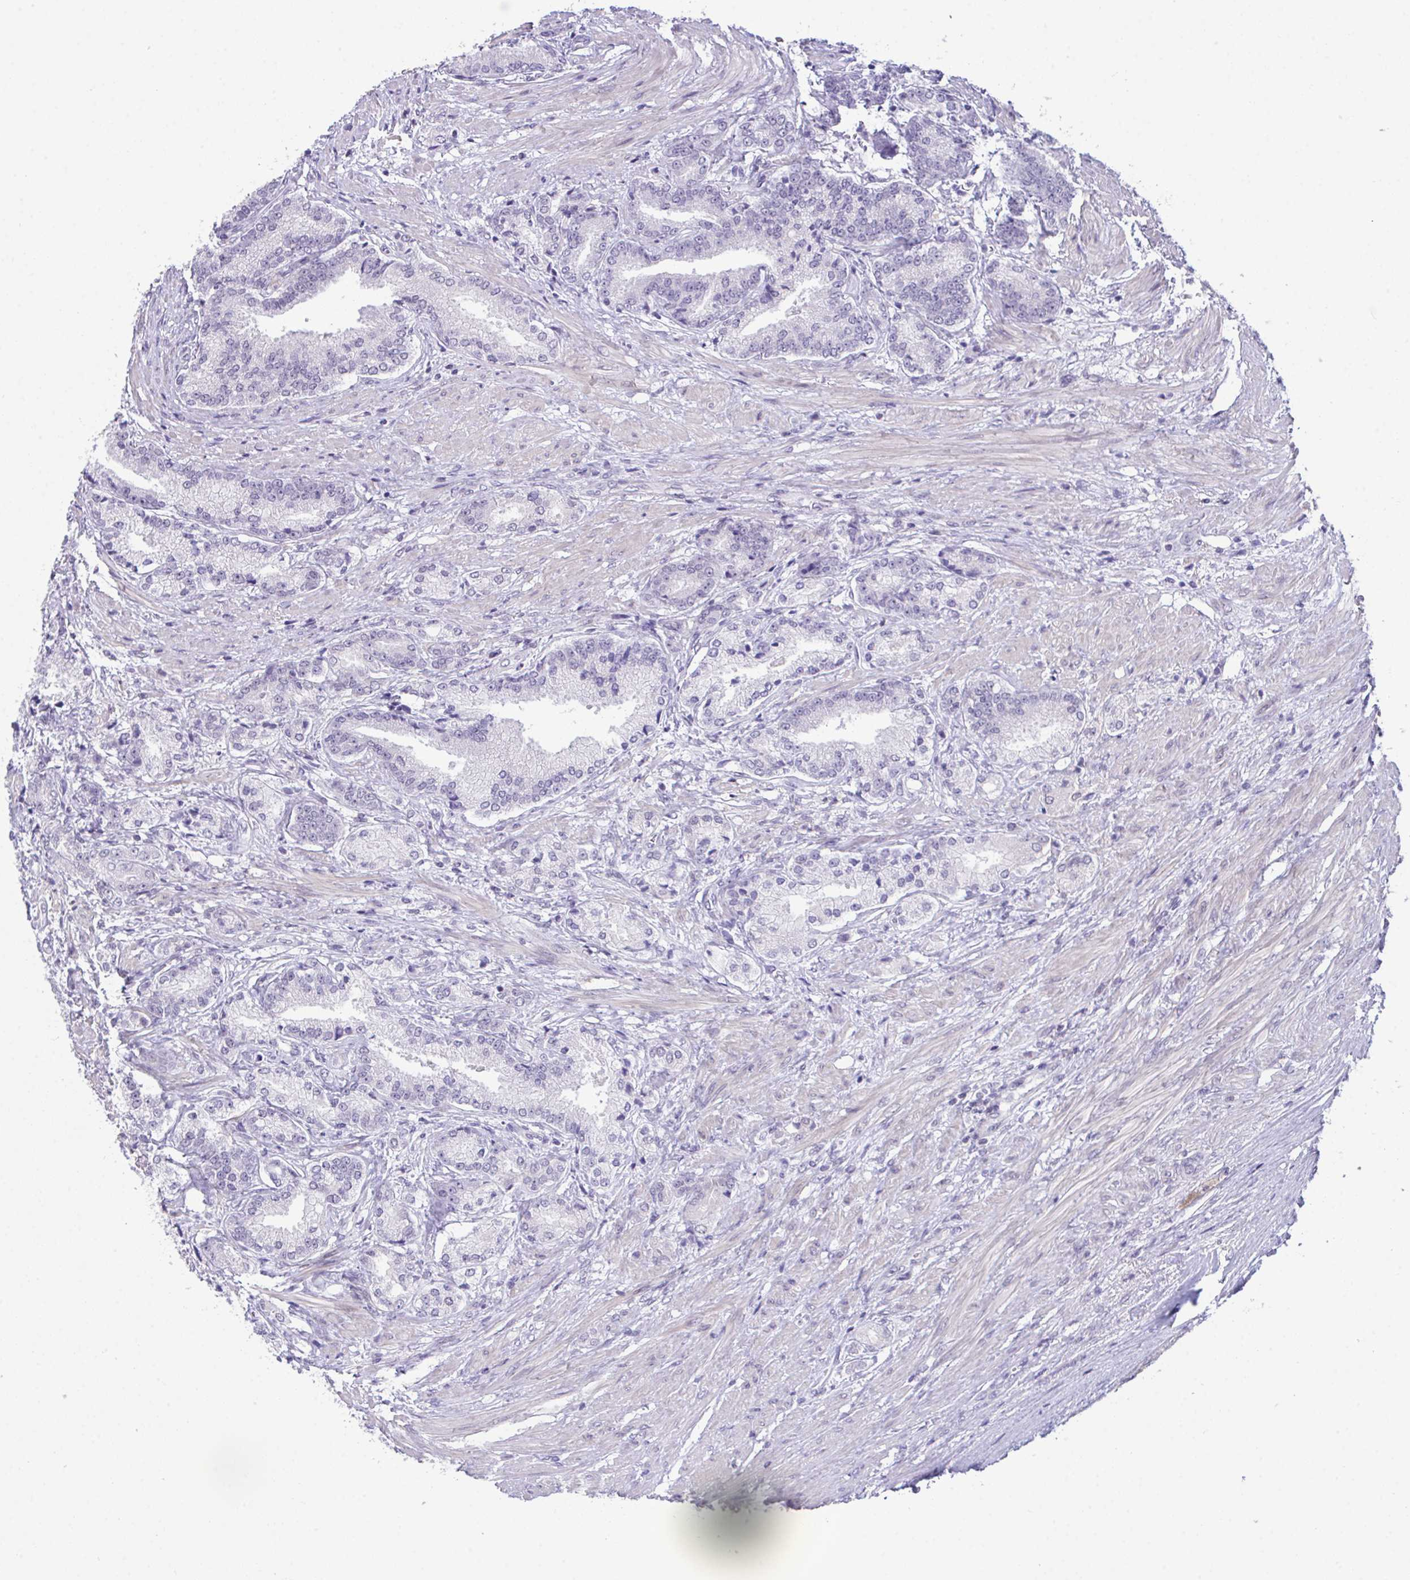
{"staining": {"intensity": "negative", "quantity": "none", "location": "none"}, "tissue": "prostate cancer", "cell_type": "Tumor cells", "image_type": "cancer", "snomed": [{"axis": "morphology", "description": "Adenocarcinoma, High grade"}, {"axis": "topography", "description": "Prostate and seminal vesicle, NOS"}], "caption": "The image reveals no staining of tumor cells in prostate cancer.", "gene": "ATP6V0D2", "patient": {"sex": "male", "age": 61}}